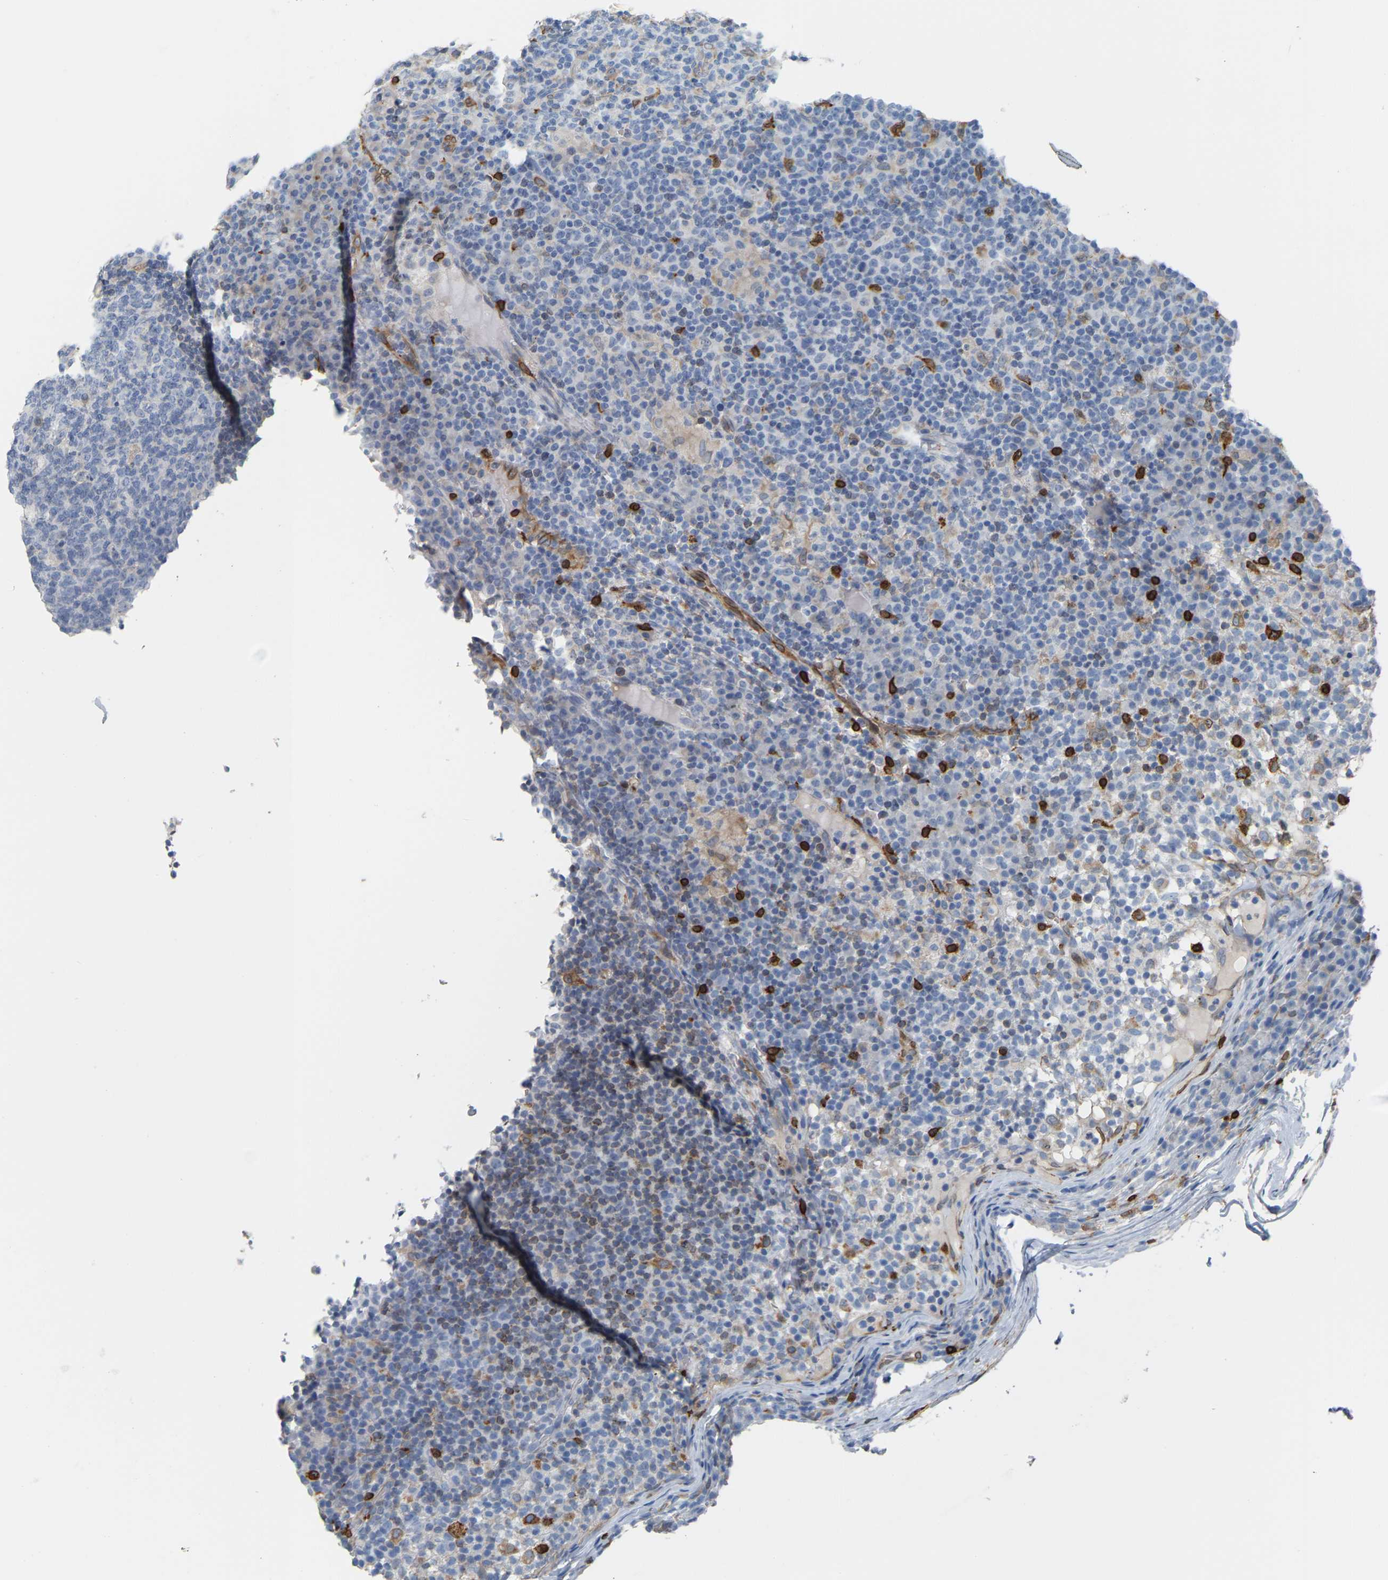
{"staining": {"intensity": "strong", "quantity": "<25%", "location": "cytoplasmic/membranous"}, "tissue": "lymph node", "cell_type": "Non-germinal center cells", "image_type": "normal", "snomed": [{"axis": "morphology", "description": "Normal tissue, NOS"}, {"axis": "morphology", "description": "Inflammation, NOS"}, {"axis": "topography", "description": "Lymph node"}], "caption": "Immunohistochemistry (IHC) histopathology image of unremarkable lymph node: lymph node stained using immunohistochemistry displays medium levels of strong protein expression localized specifically in the cytoplasmic/membranous of non-germinal center cells, appearing as a cytoplasmic/membranous brown color.", "gene": "PTGS1", "patient": {"sex": "male", "age": 55}}